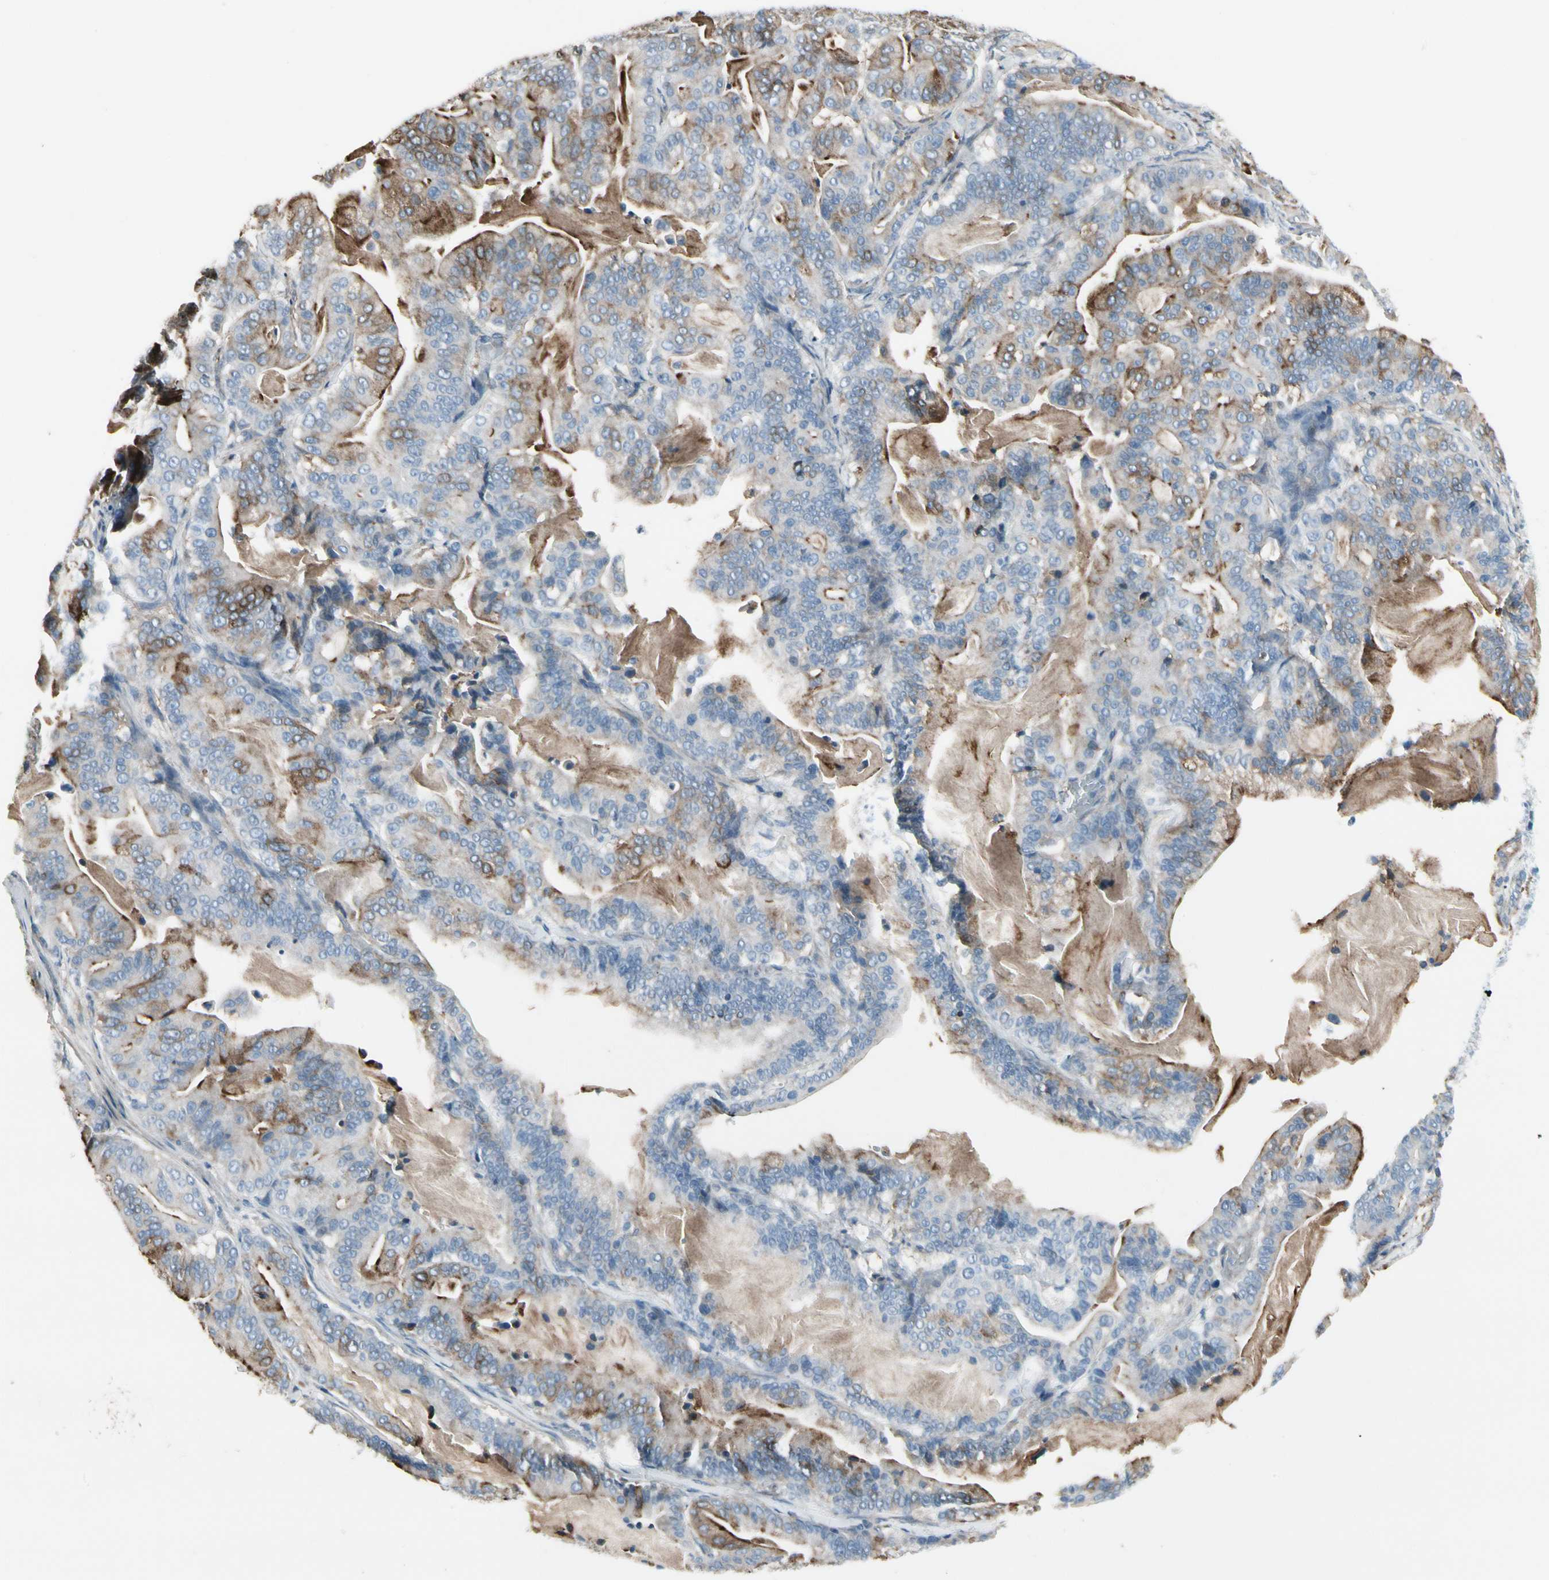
{"staining": {"intensity": "moderate", "quantity": "<25%", "location": "cytoplasmic/membranous"}, "tissue": "pancreatic cancer", "cell_type": "Tumor cells", "image_type": "cancer", "snomed": [{"axis": "morphology", "description": "Adenocarcinoma, NOS"}, {"axis": "topography", "description": "Pancreas"}], "caption": "Immunohistochemistry (IHC) photomicrograph of neoplastic tissue: pancreatic adenocarcinoma stained using immunohistochemistry exhibits low levels of moderate protein expression localized specifically in the cytoplasmic/membranous of tumor cells, appearing as a cytoplasmic/membranous brown color.", "gene": "PIGR", "patient": {"sex": "male", "age": 63}}